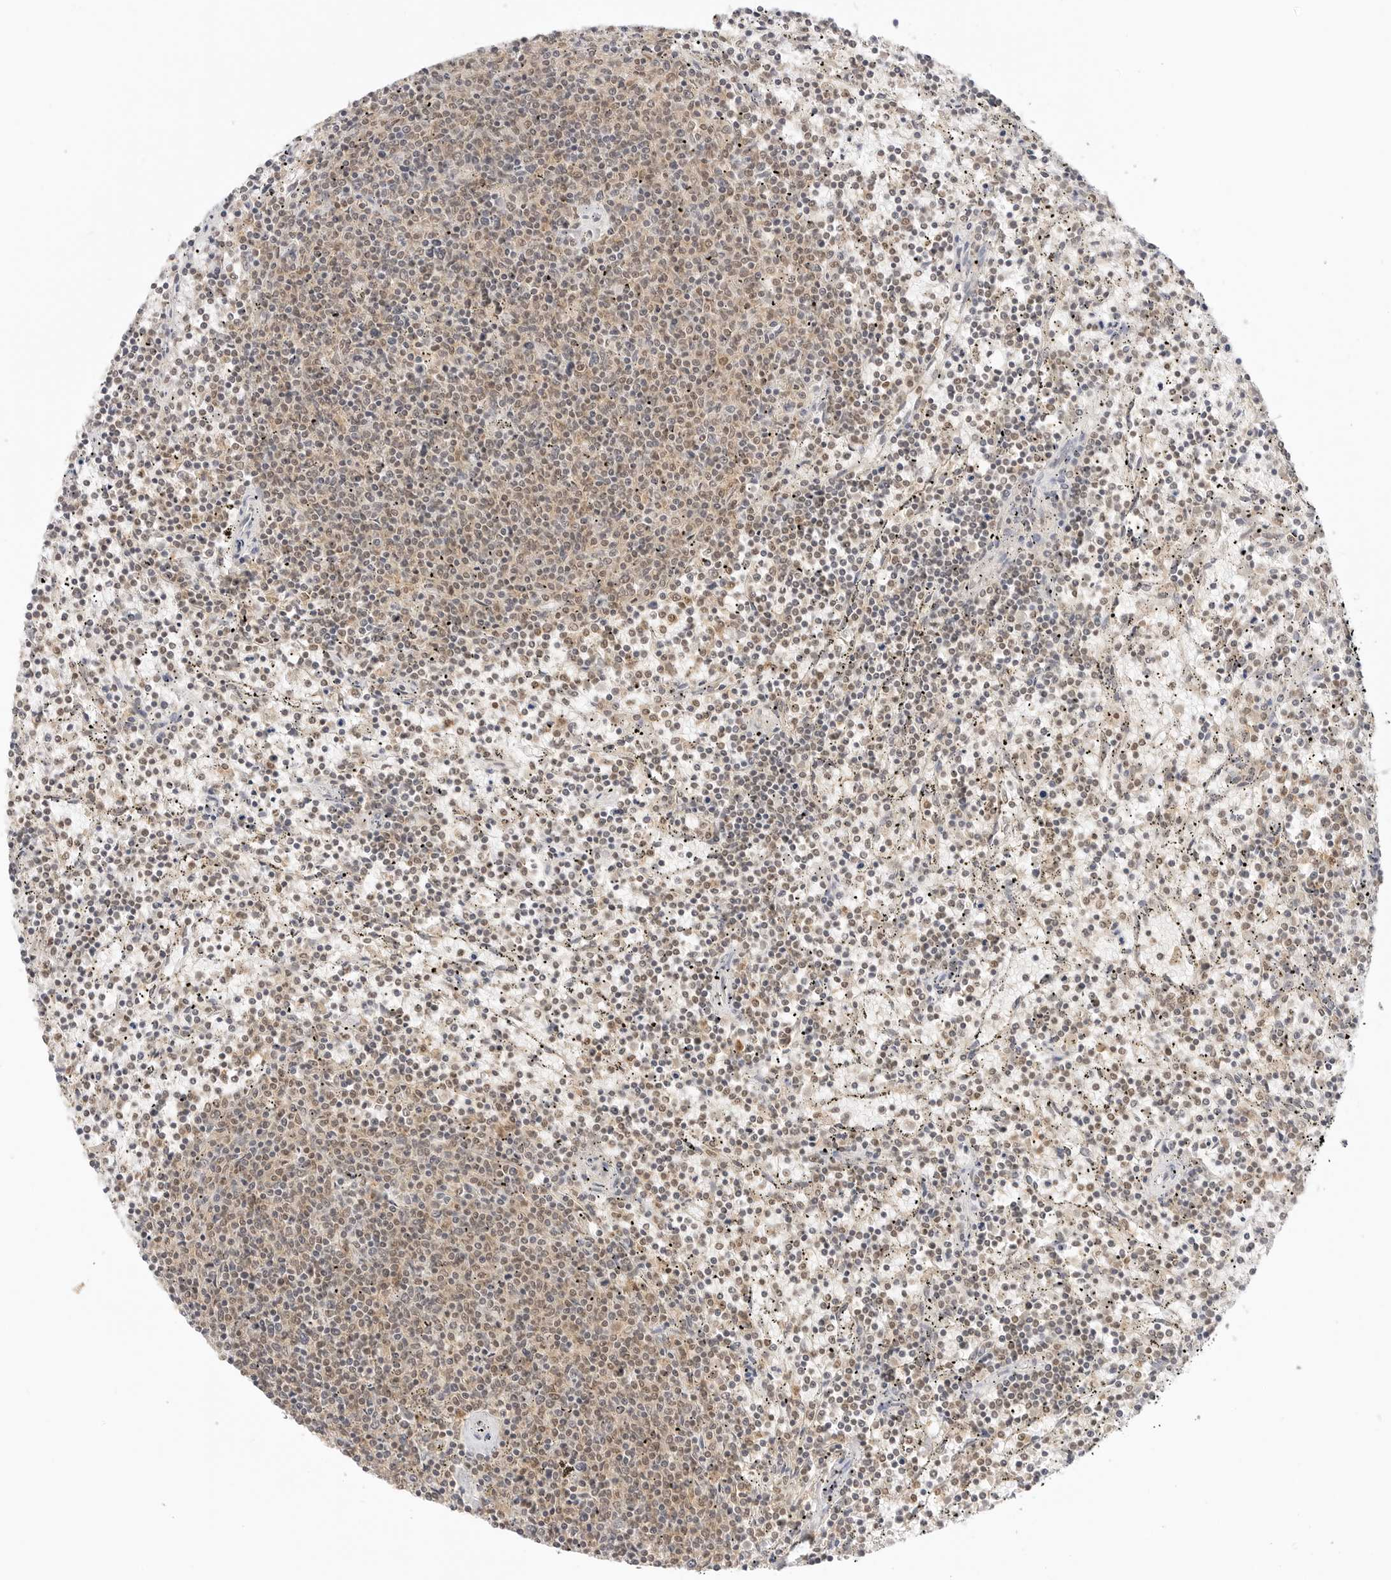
{"staining": {"intensity": "weak", "quantity": "25%-75%", "location": "cytoplasmic/membranous,nuclear"}, "tissue": "lymphoma", "cell_type": "Tumor cells", "image_type": "cancer", "snomed": [{"axis": "morphology", "description": "Malignant lymphoma, non-Hodgkin's type, Low grade"}, {"axis": "topography", "description": "Spleen"}], "caption": "Immunohistochemistry (IHC) photomicrograph of lymphoma stained for a protein (brown), which shows low levels of weak cytoplasmic/membranous and nuclear expression in approximately 25%-75% of tumor cells.", "gene": "EPHA1", "patient": {"sex": "female", "age": 50}}